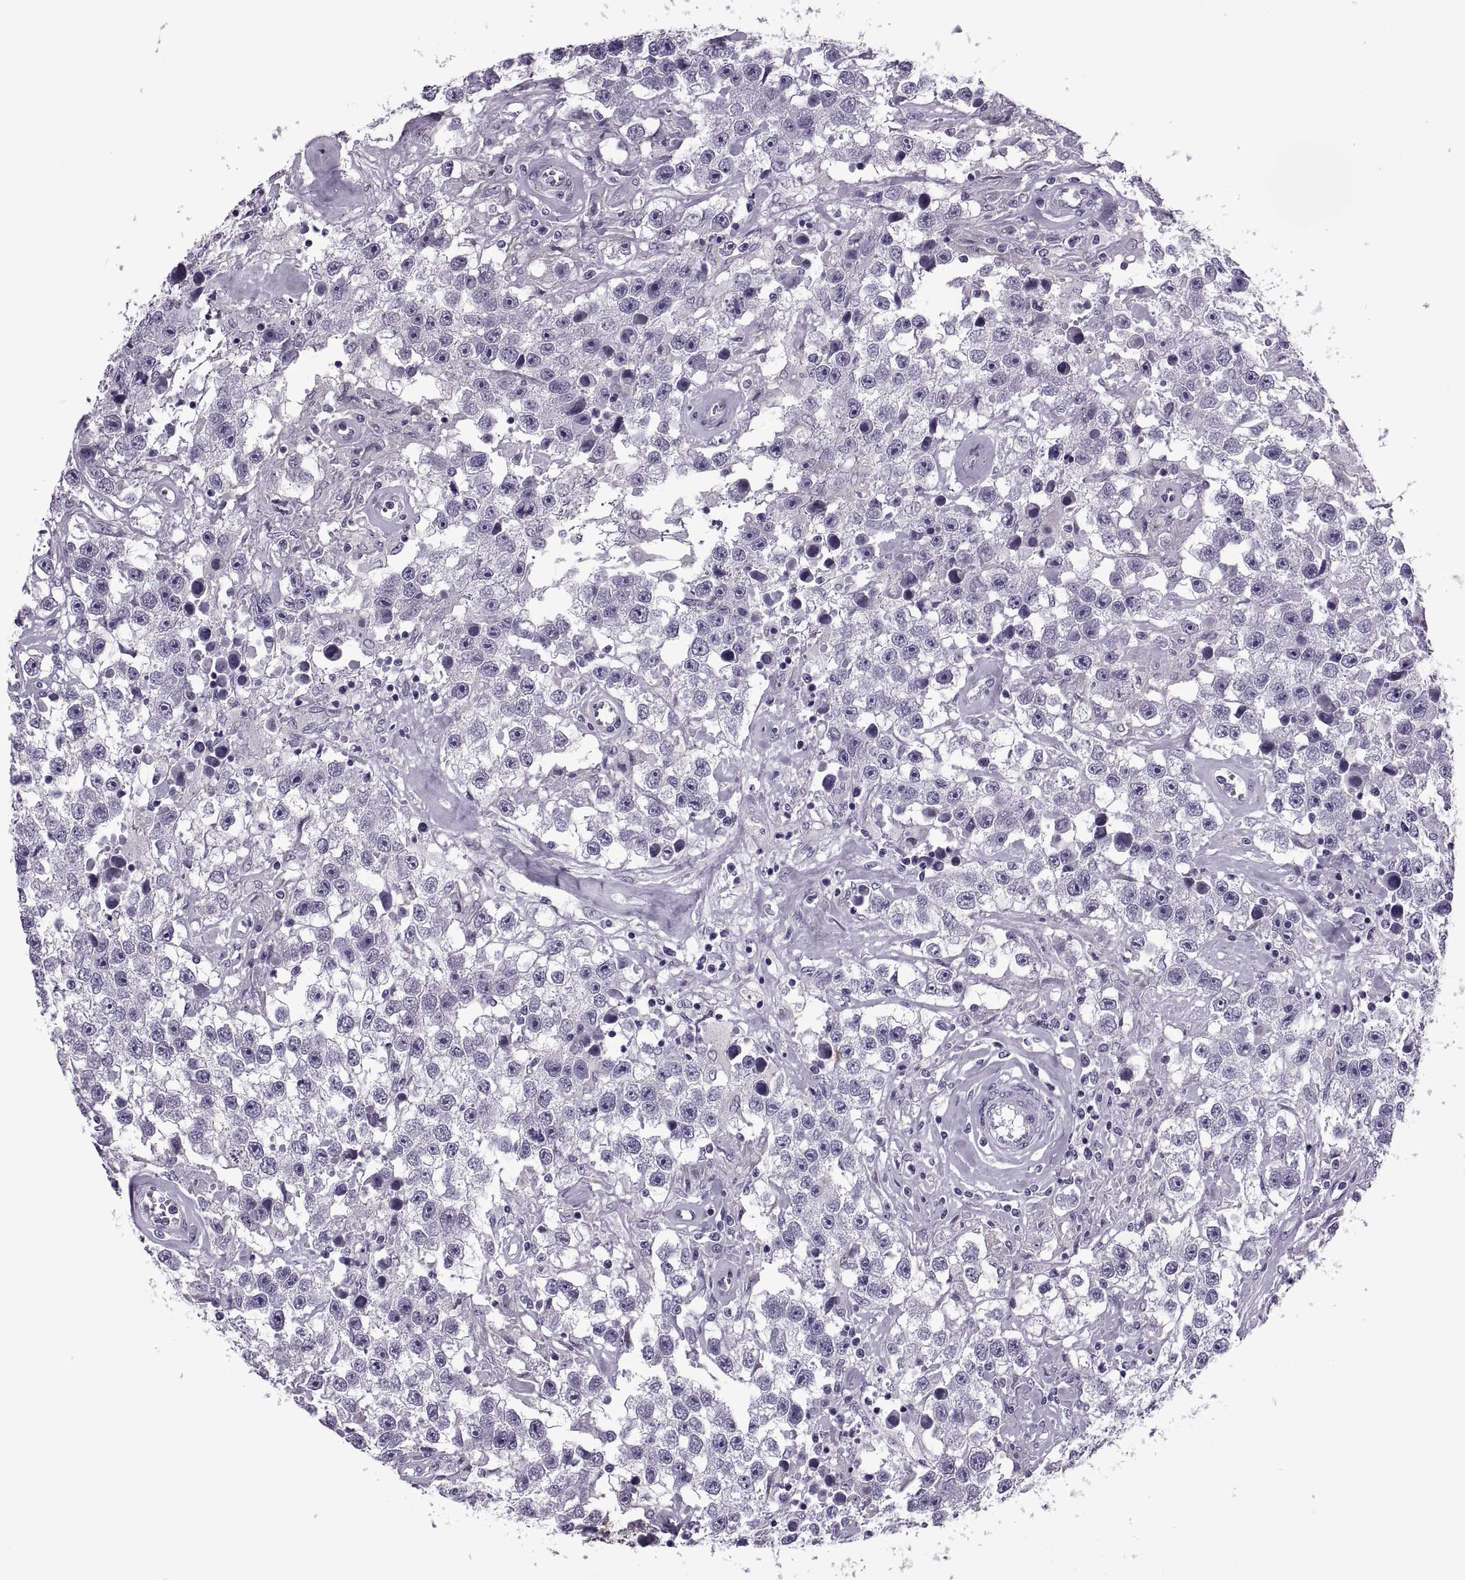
{"staining": {"intensity": "negative", "quantity": "none", "location": "none"}, "tissue": "testis cancer", "cell_type": "Tumor cells", "image_type": "cancer", "snomed": [{"axis": "morphology", "description": "Seminoma, NOS"}, {"axis": "topography", "description": "Testis"}], "caption": "Immunohistochemistry of testis cancer (seminoma) reveals no positivity in tumor cells. The staining is performed using DAB brown chromogen with nuclei counter-stained in using hematoxylin.", "gene": "SYNGR4", "patient": {"sex": "male", "age": 43}}